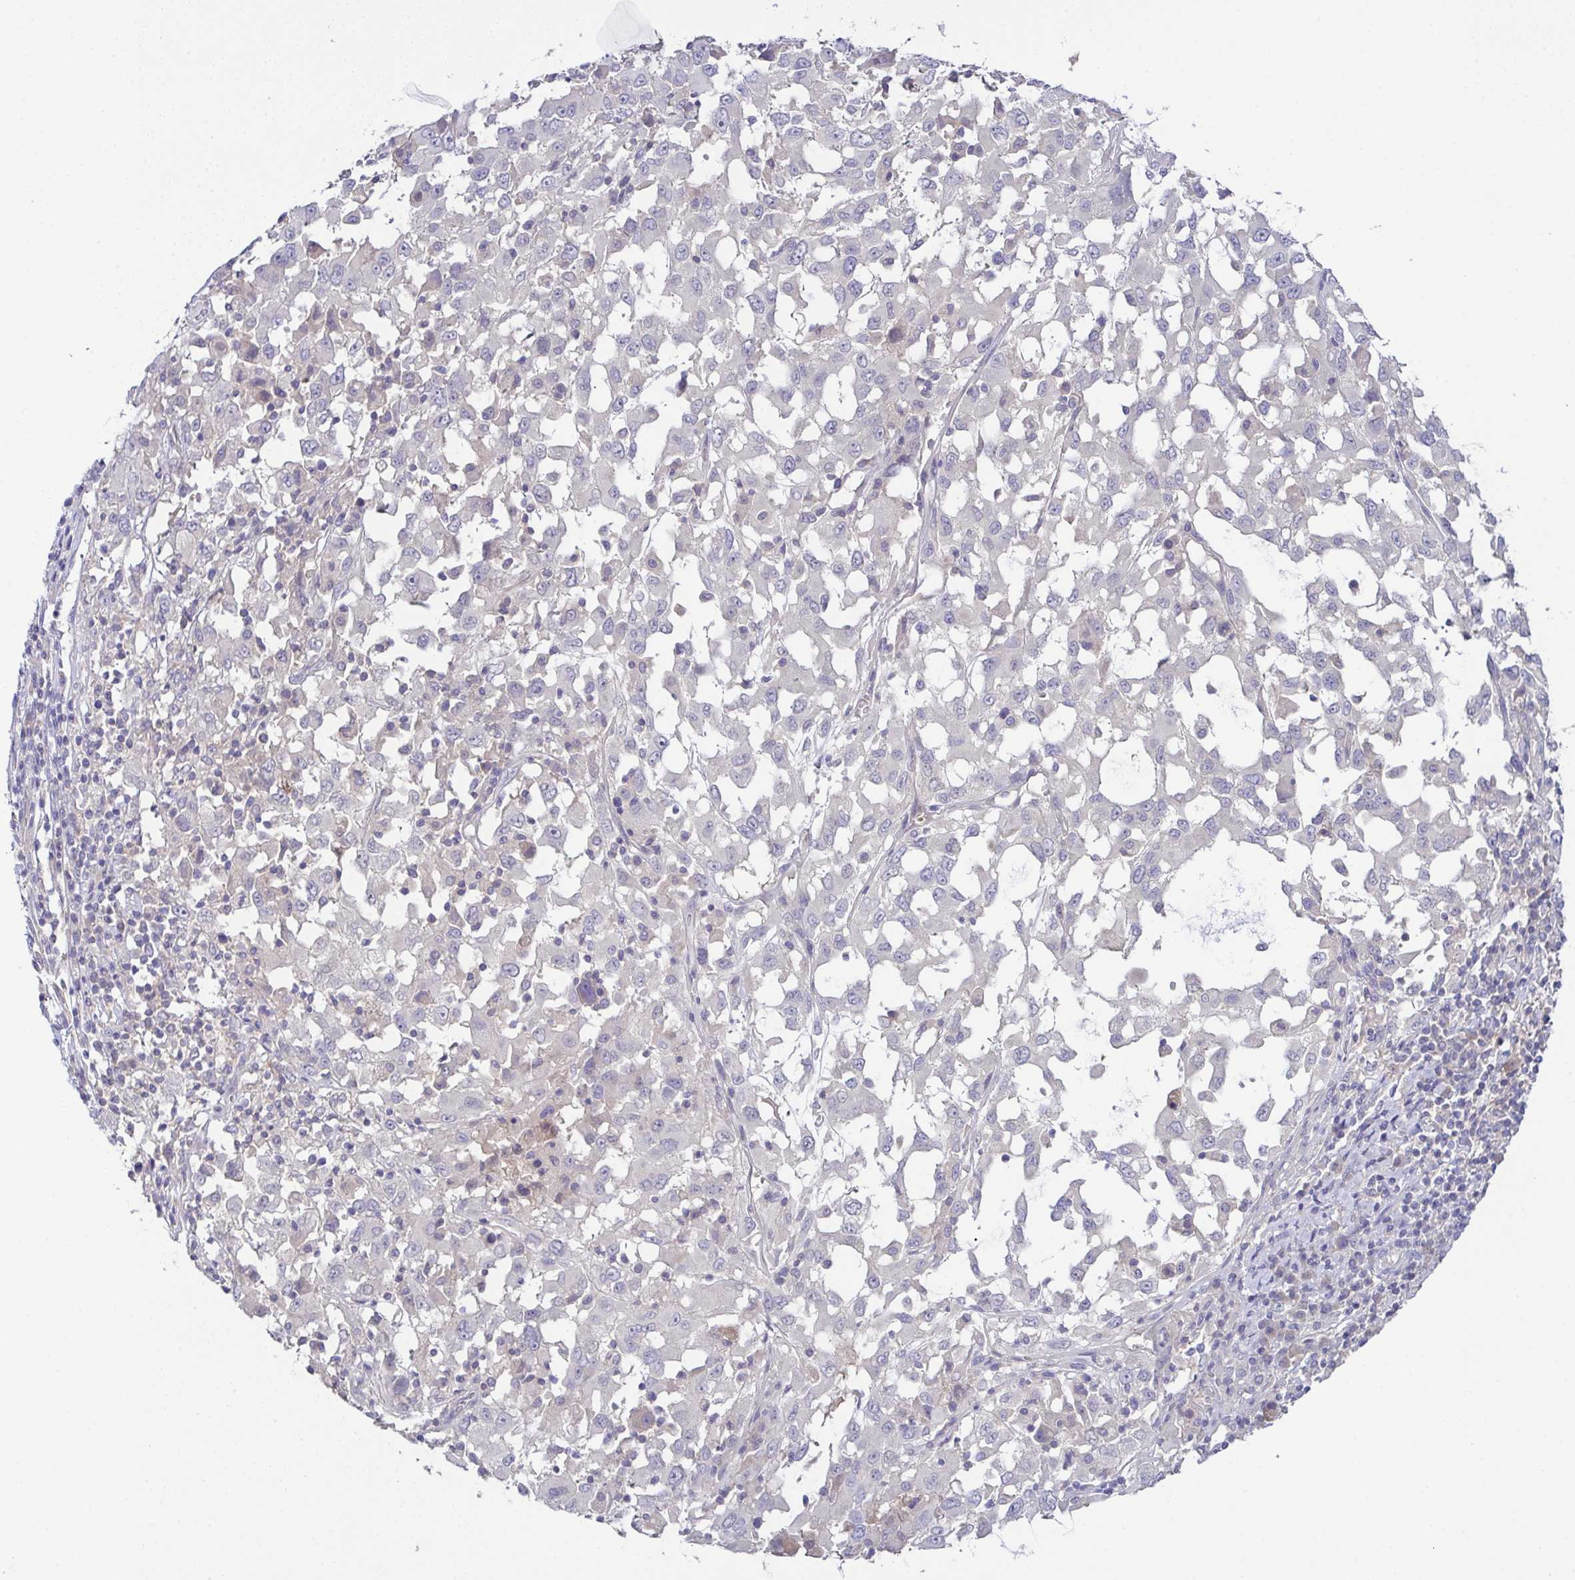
{"staining": {"intensity": "negative", "quantity": "none", "location": "none"}, "tissue": "melanoma", "cell_type": "Tumor cells", "image_type": "cancer", "snomed": [{"axis": "morphology", "description": "Malignant melanoma, Metastatic site"}, {"axis": "topography", "description": "Soft tissue"}], "caption": "A micrograph of human malignant melanoma (metastatic site) is negative for staining in tumor cells.", "gene": "CFAP97D1", "patient": {"sex": "male", "age": 50}}